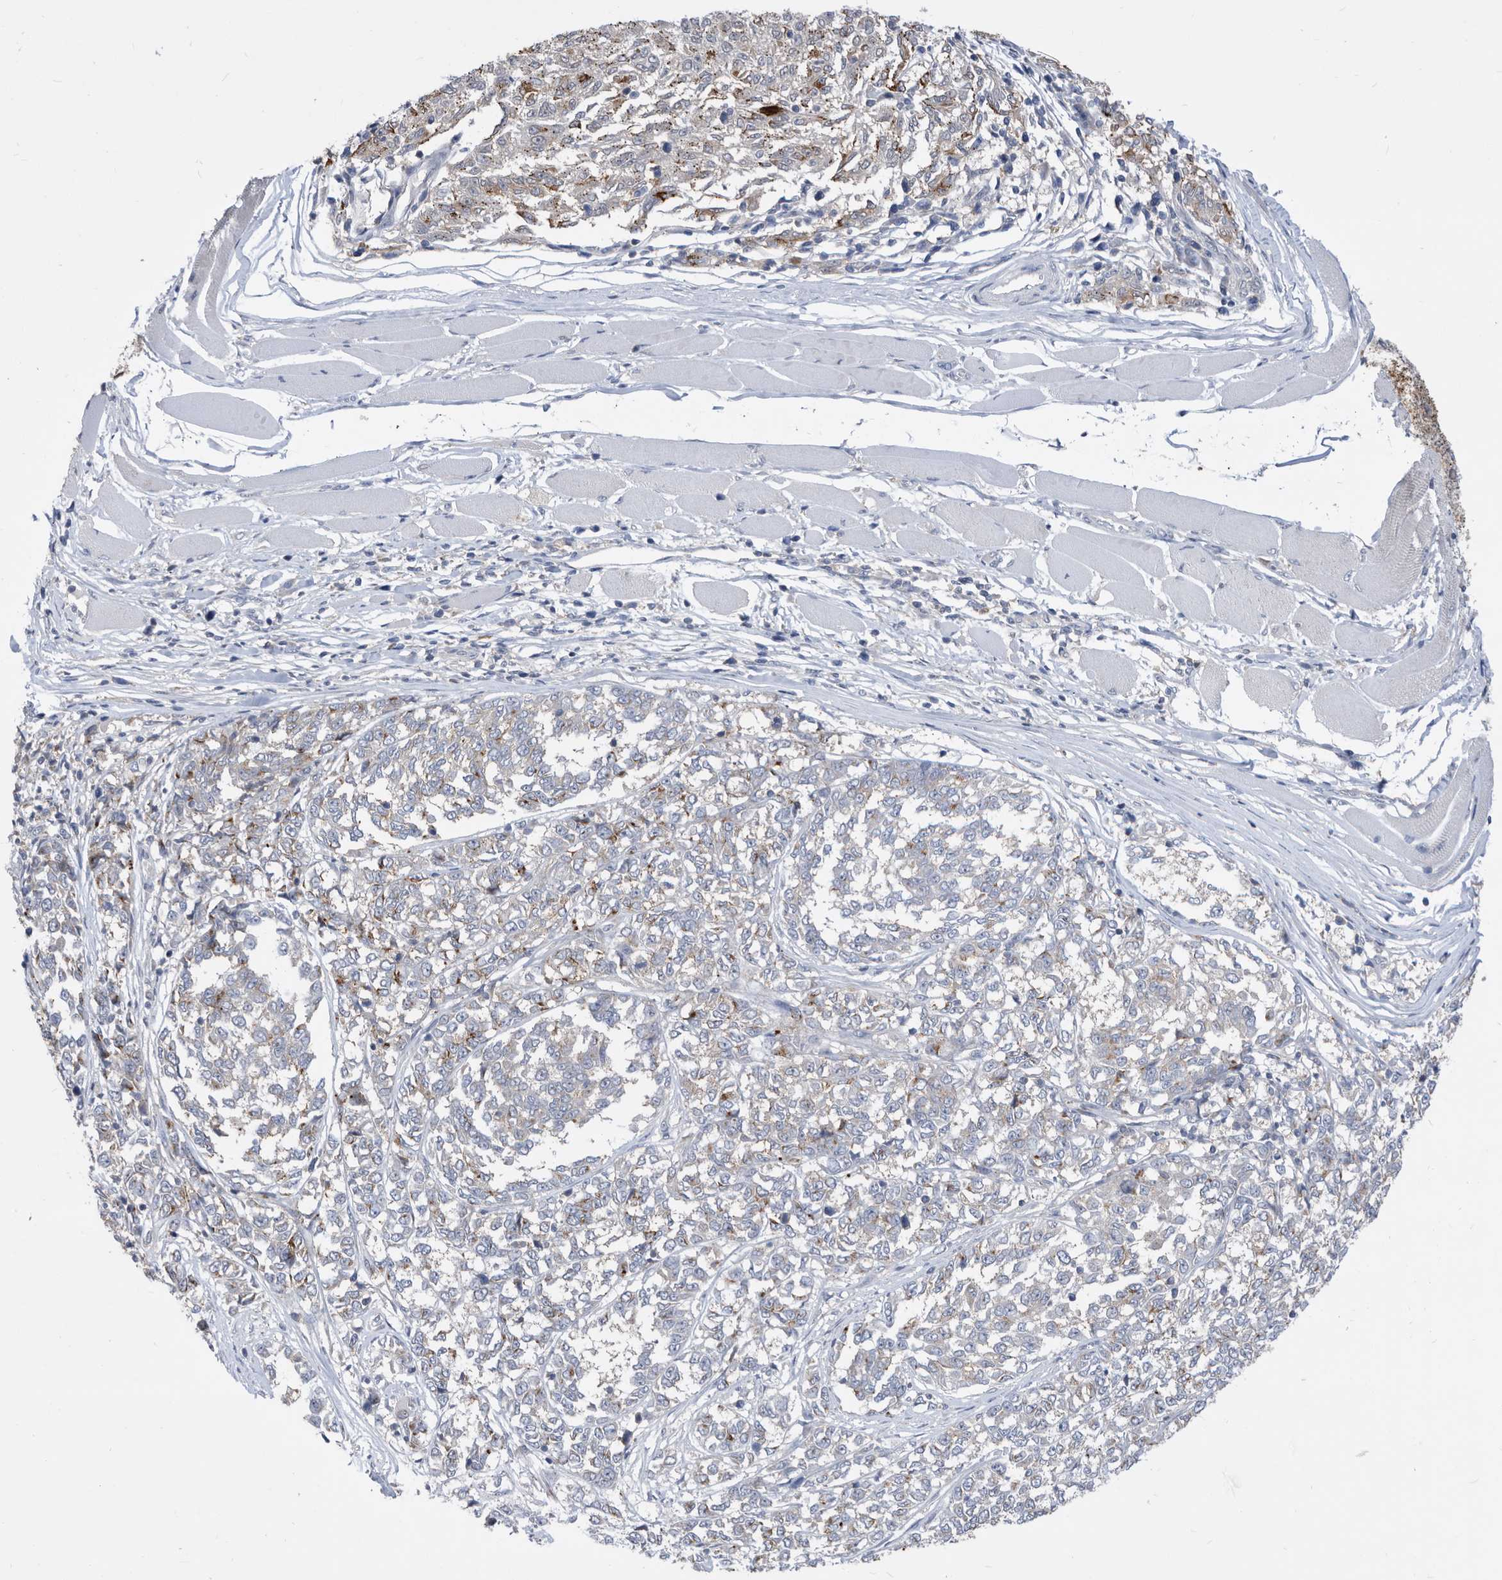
{"staining": {"intensity": "negative", "quantity": "none", "location": "none"}, "tissue": "melanoma", "cell_type": "Tumor cells", "image_type": "cancer", "snomed": [{"axis": "morphology", "description": "Malignant melanoma, NOS"}, {"axis": "topography", "description": "Skin"}], "caption": "This is an immunohistochemistry micrograph of melanoma. There is no expression in tumor cells.", "gene": "CCT4", "patient": {"sex": "female", "age": 72}}